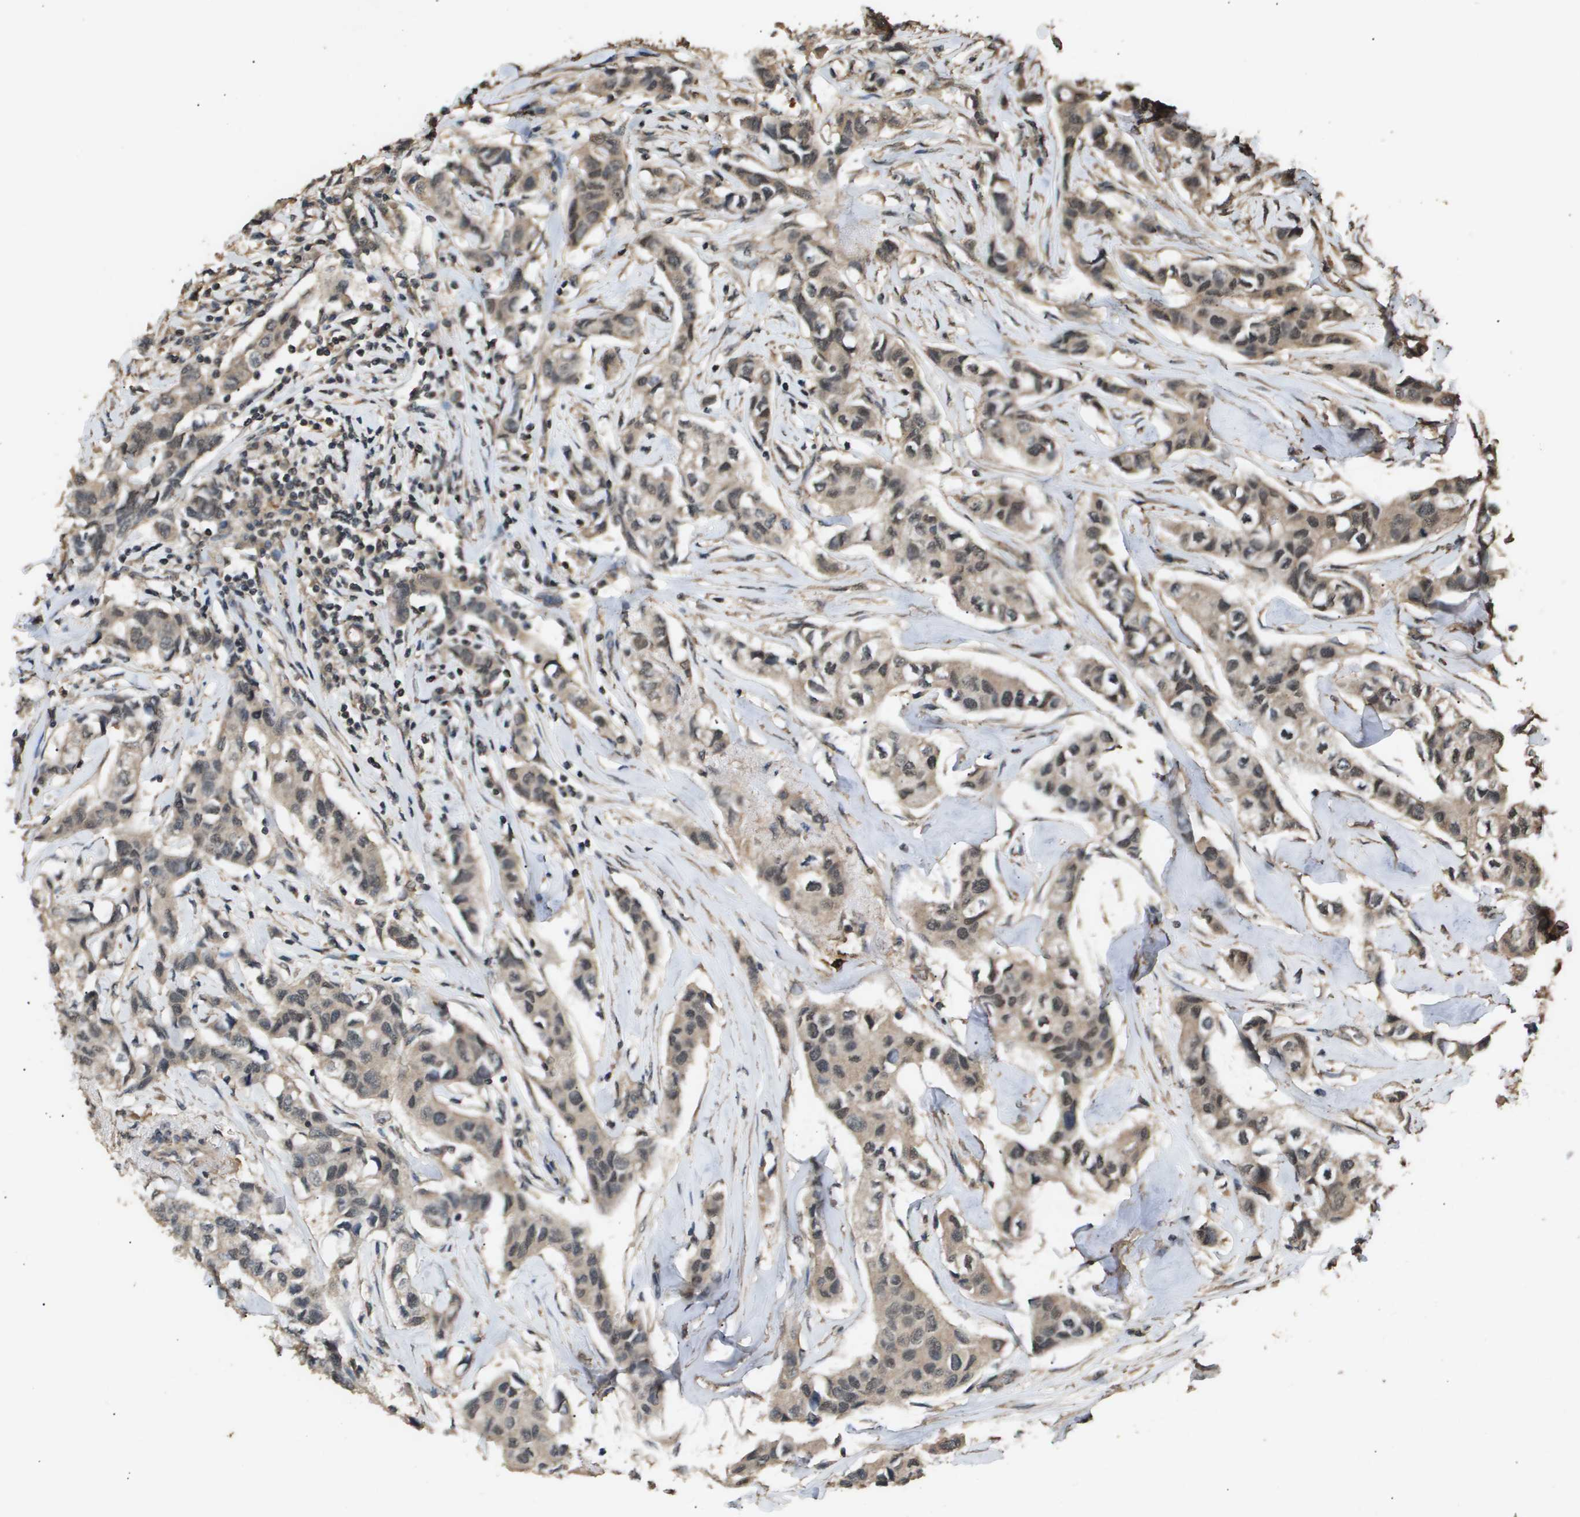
{"staining": {"intensity": "weak", "quantity": ">75%", "location": "cytoplasmic/membranous,nuclear"}, "tissue": "breast cancer", "cell_type": "Tumor cells", "image_type": "cancer", "snomed": [{"axis": "morphology", "description": "Duct carcinoma"}, {"axis": "topography", "description": "Breast"}], "caption": "Breast cancer tissue reveals weak cytoplasmic/membranous and nuclear expression in approximately >75% of tumor cells", "gene": "ING1", "patient": {"sex": "female", "age": 80}}